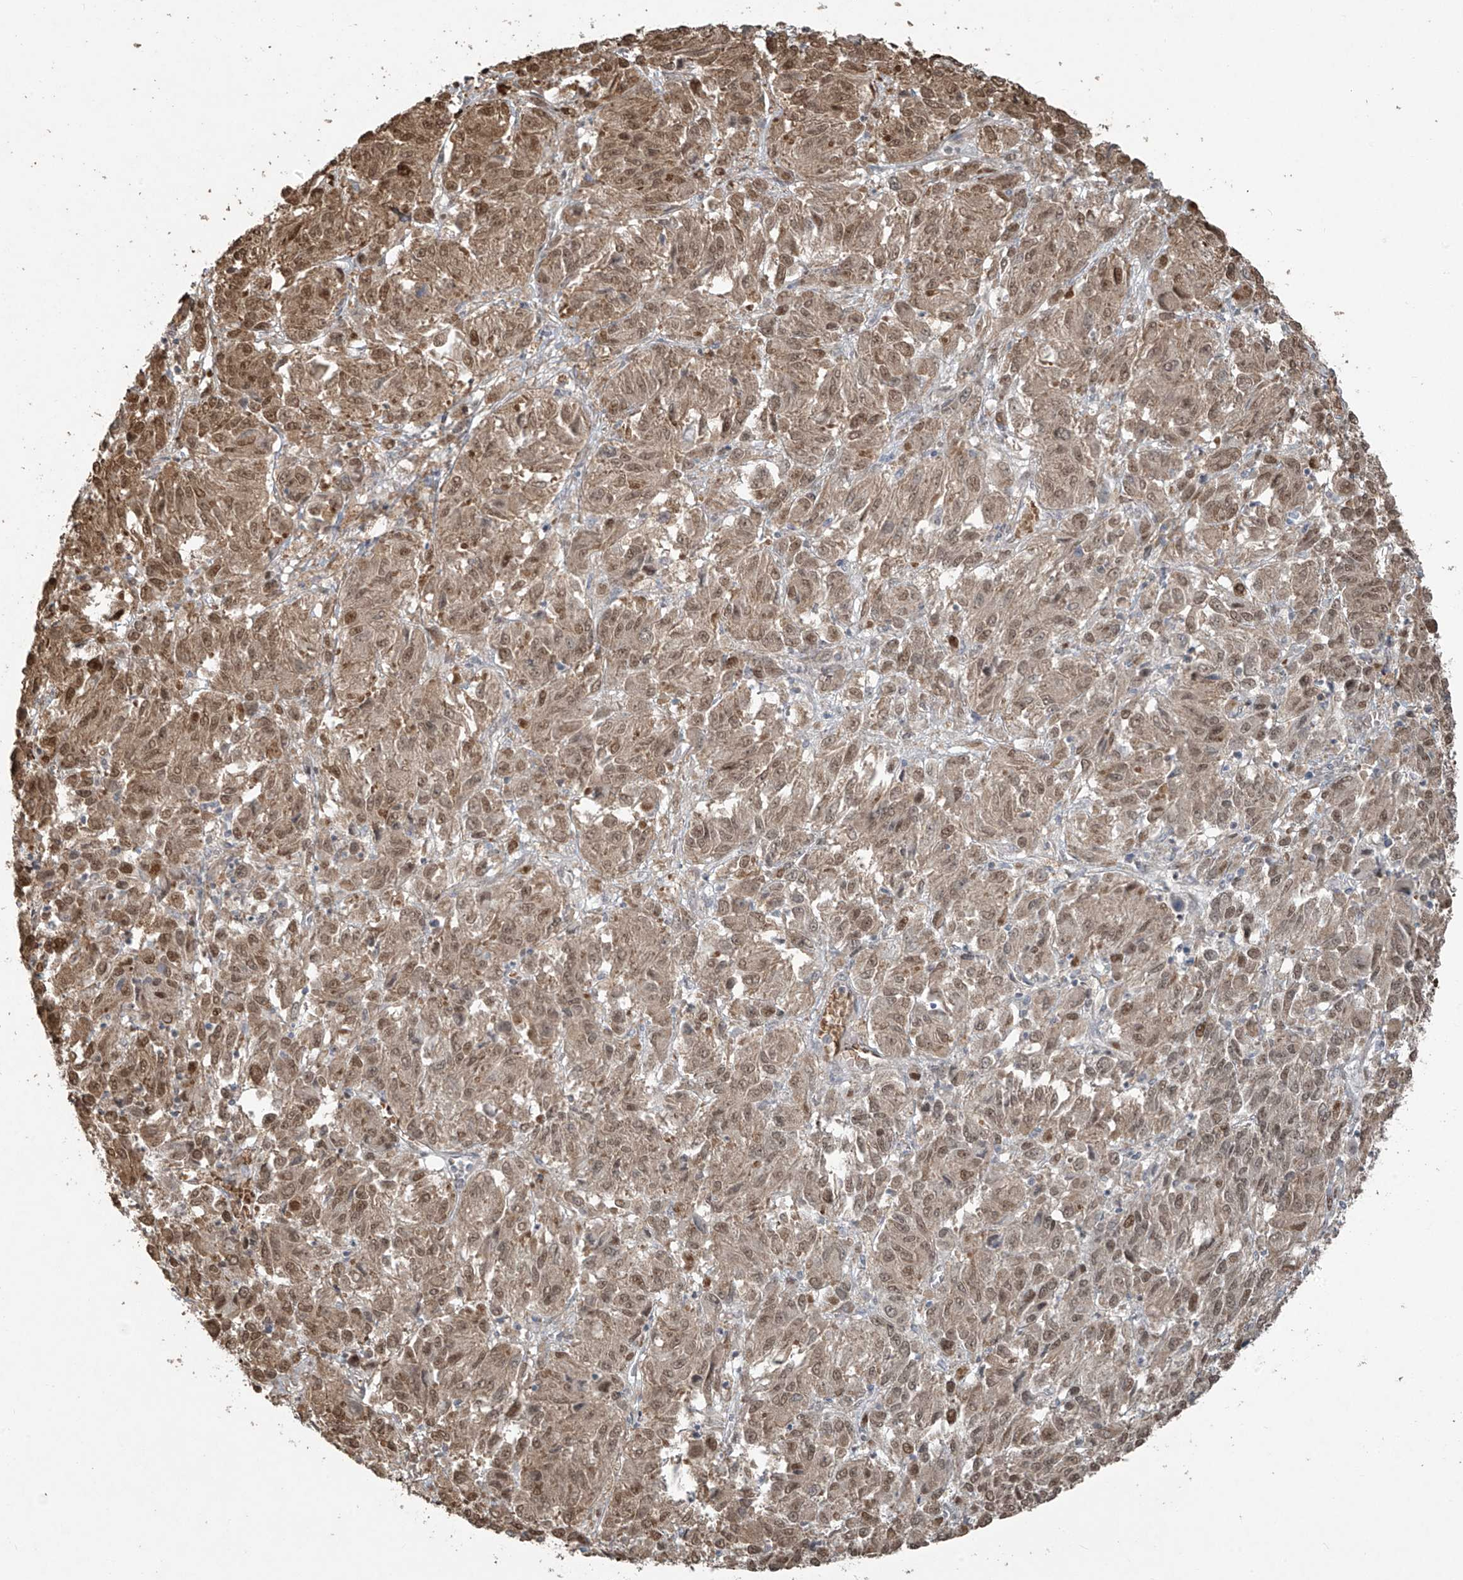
{"staining": {"intensity": "moderate", "quantity": ">75%", "location": "cytoplasmic/membranous,nuclear"}, "tissue": "melanoma", "cell_type": "Tumor cells", "image_type": "cancer", "snomed": [{"axis": "morphology", "description": "Malignant melanoma, Metastatic site"}, {"axis": "topography", "description": "Lung"}], "caption": "Brown immunohistochemical staining in melanoma demonstrates moderate cytoplasmic/membranous and nuclear staining in about >75% of tumor cells.", "gene": "TTC22", "patient": {"sex": "male", "age": 64}}